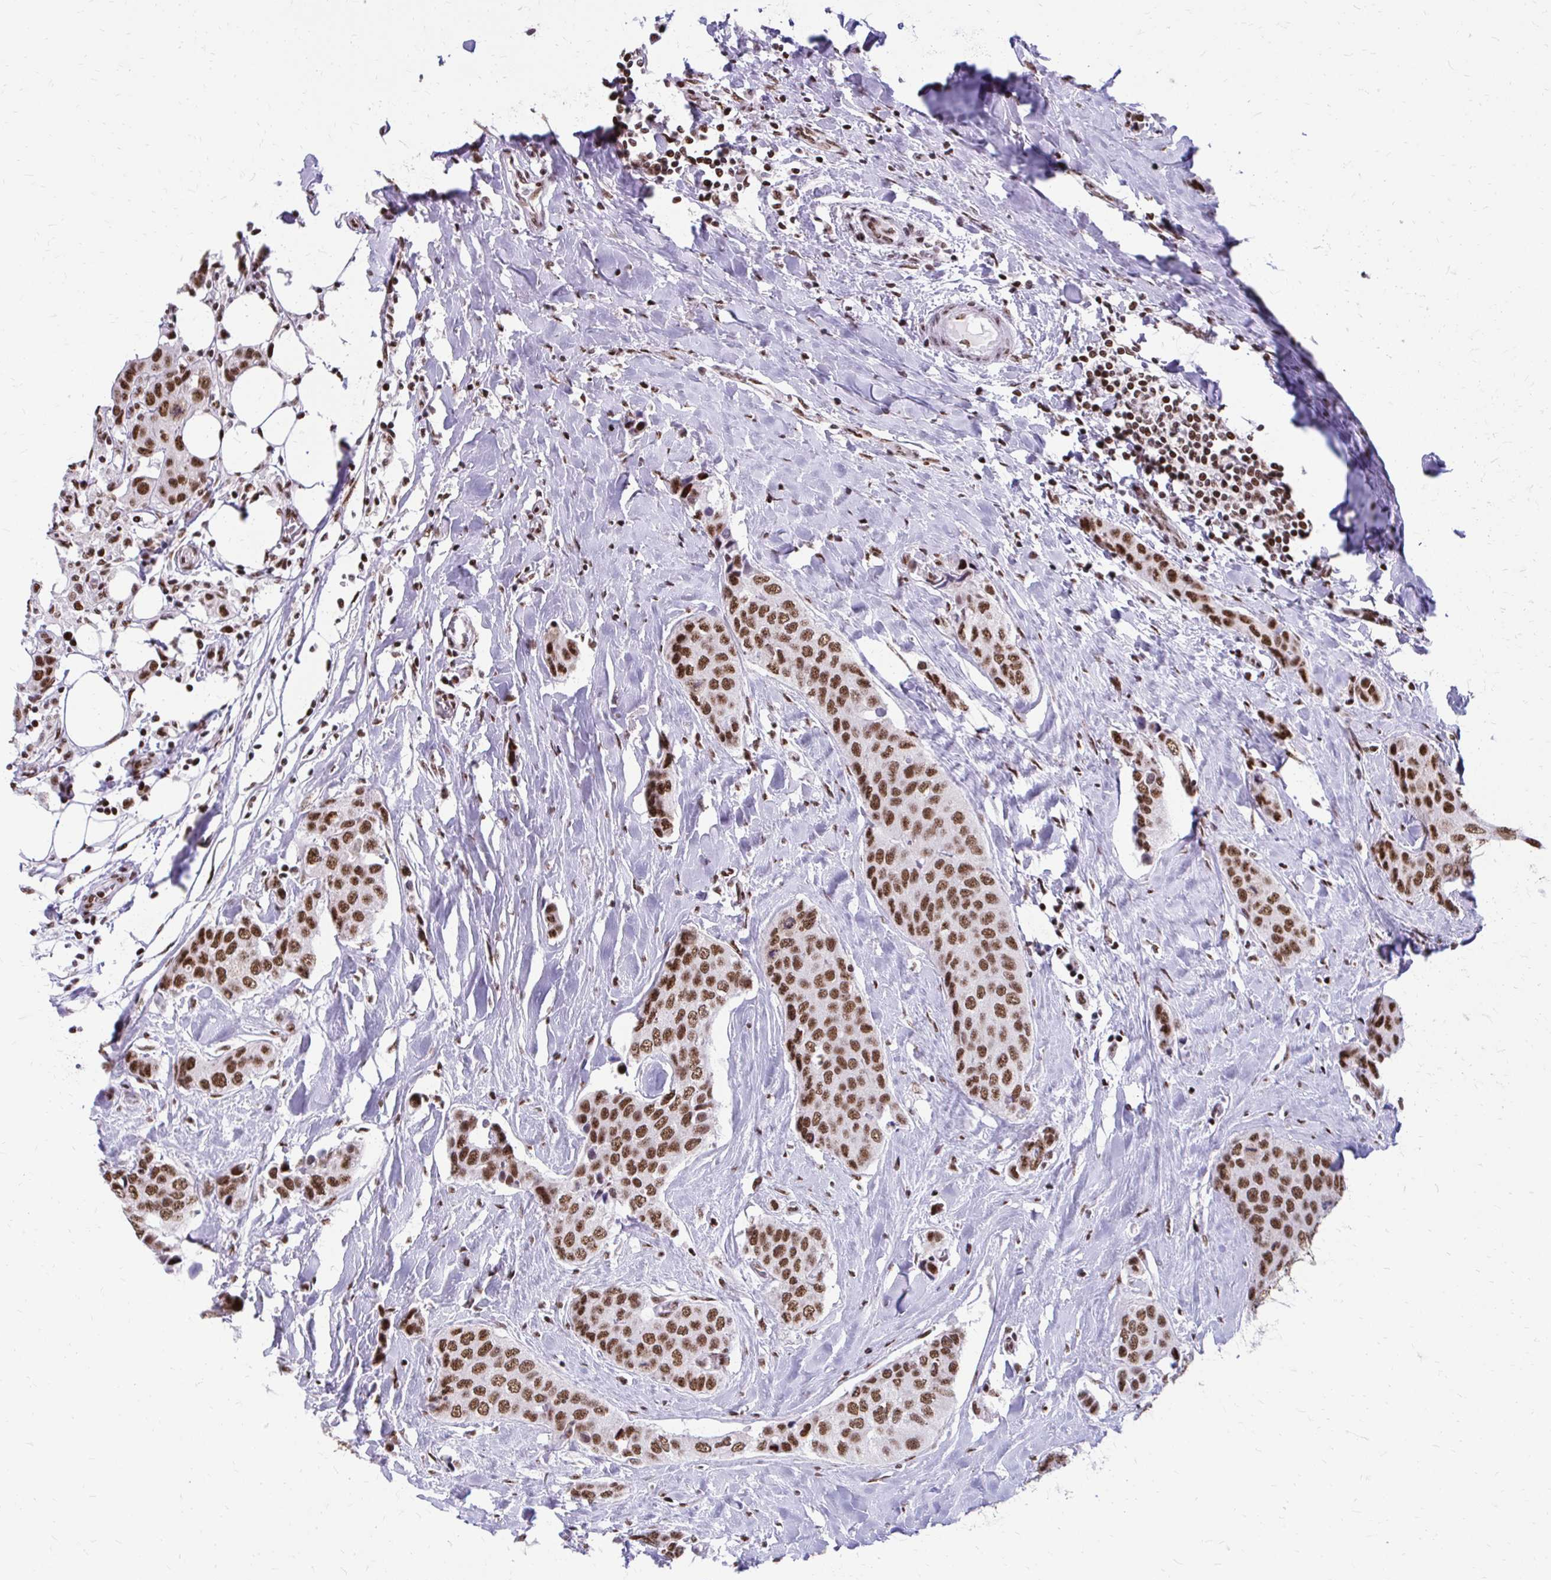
{"staining": {"intensity": "moderate", "quantity": ">75%", "location": "nuclear"}, "tissue": "breast cancer", "cell_type": "Tumor cells", "image_type": "cancer", "snomed": [{"axis": "morphology", "description": "Duct carcinoma"}, {"axis": "topography", "description": "Breast"}], "caption": "Breast intraductal carcinoma tissue shows moderate nuclear positivity in approximately >75% of tumor cells, visualized by immunohistochemistry.", "gene": "SS18", "patient": {"sex": "female", "age": 80}}